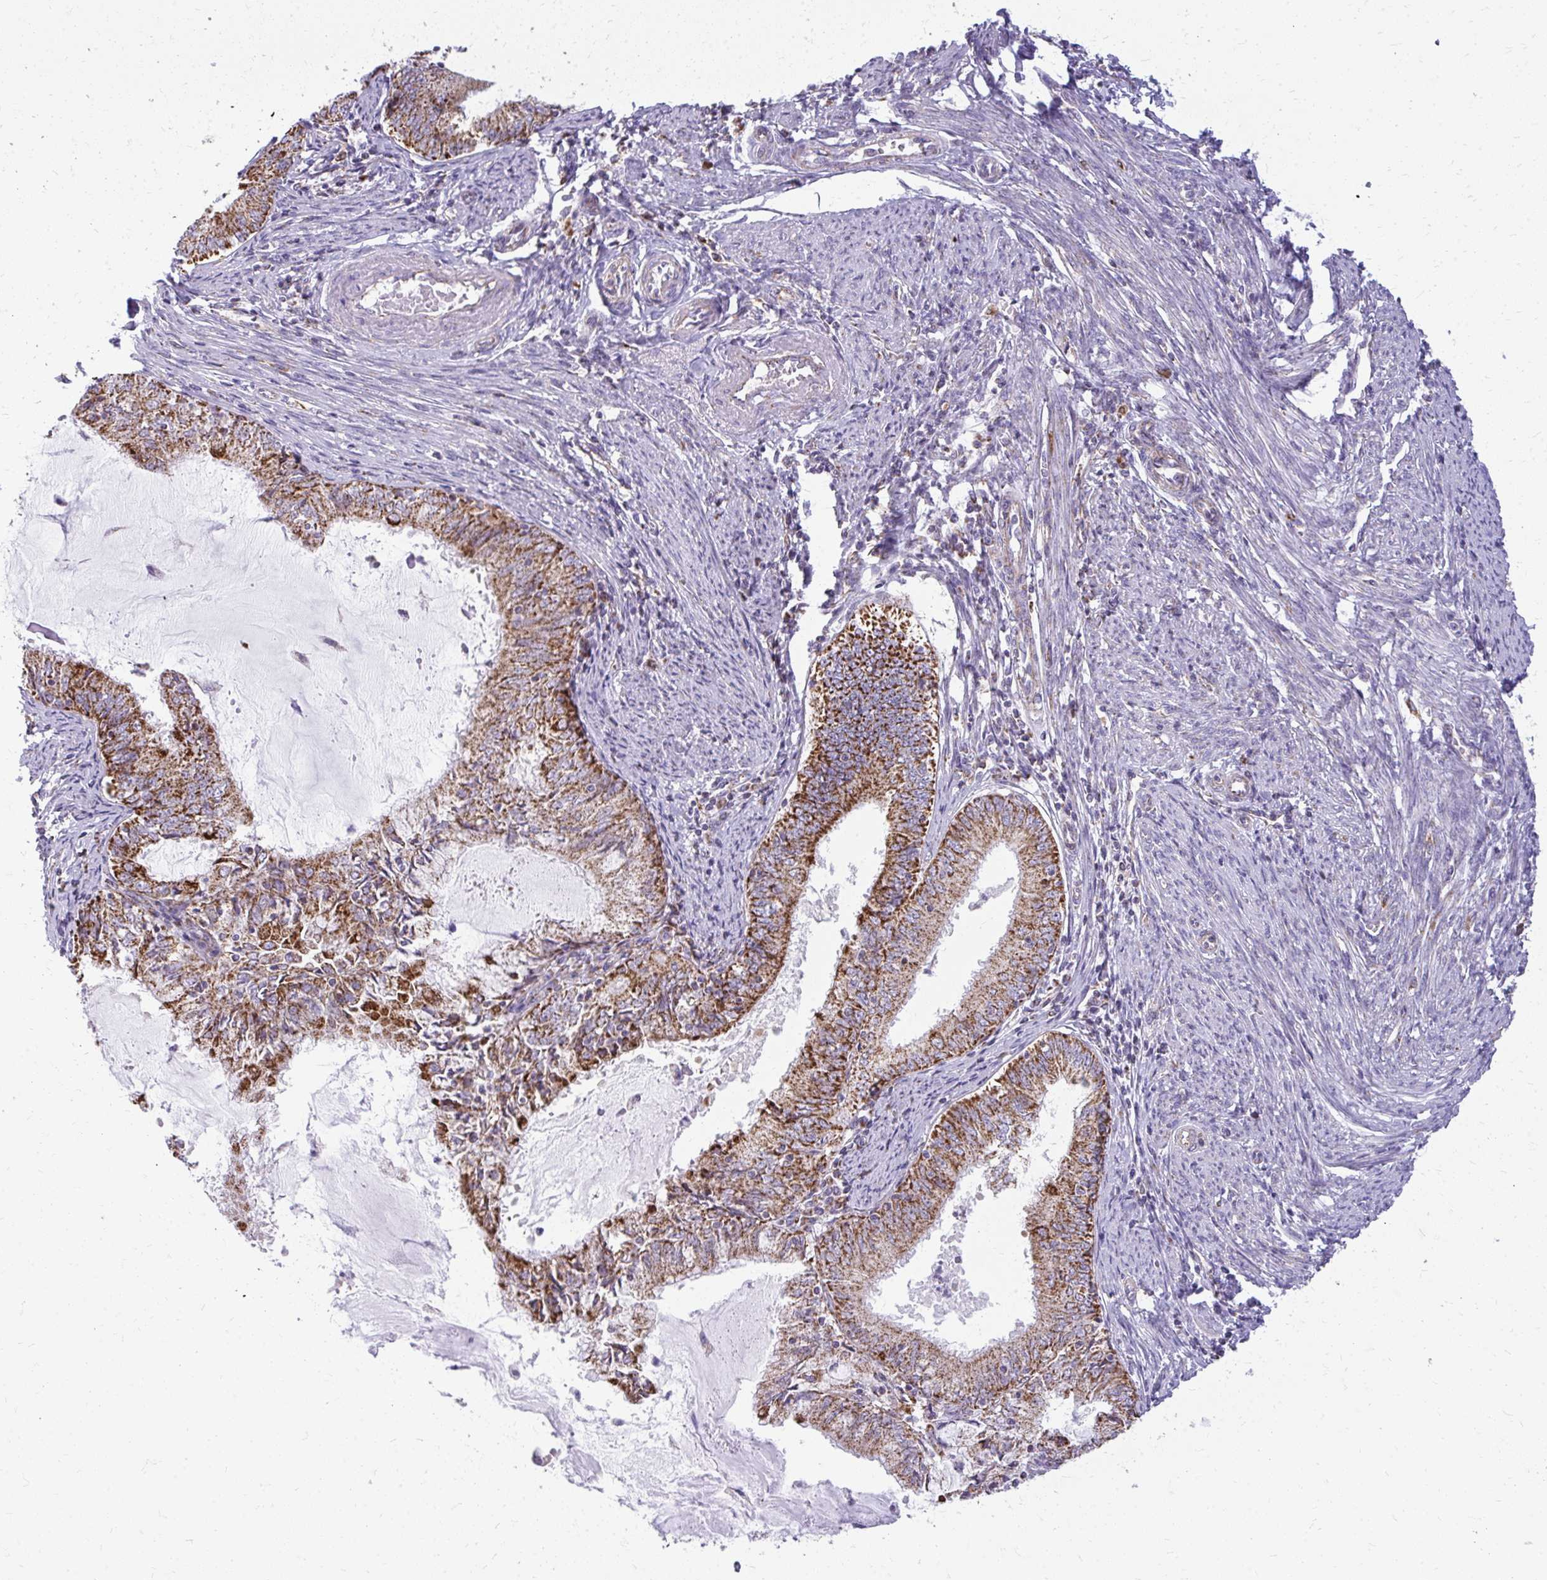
{"staining": {"intensity": "strong", "quantity": ">75%", "location": "cytoplasmic/membranous"}, "tissue": "endometrial cancer", "cell_type": "Tumor cells", "image_type": "cancer", "snomed": [{"axis": "morphology", "description": "Adenocarcinoma, NOS"}, {"axis": "topography", "description": "Endometrium"}], "caption": "A brown stain highlights strong cytoplasmic/membranous positivity of a protein in endometrial cancer tumor cells.", "gene": "IFIT1", "patient": {"sex": "female", "age": 57}}